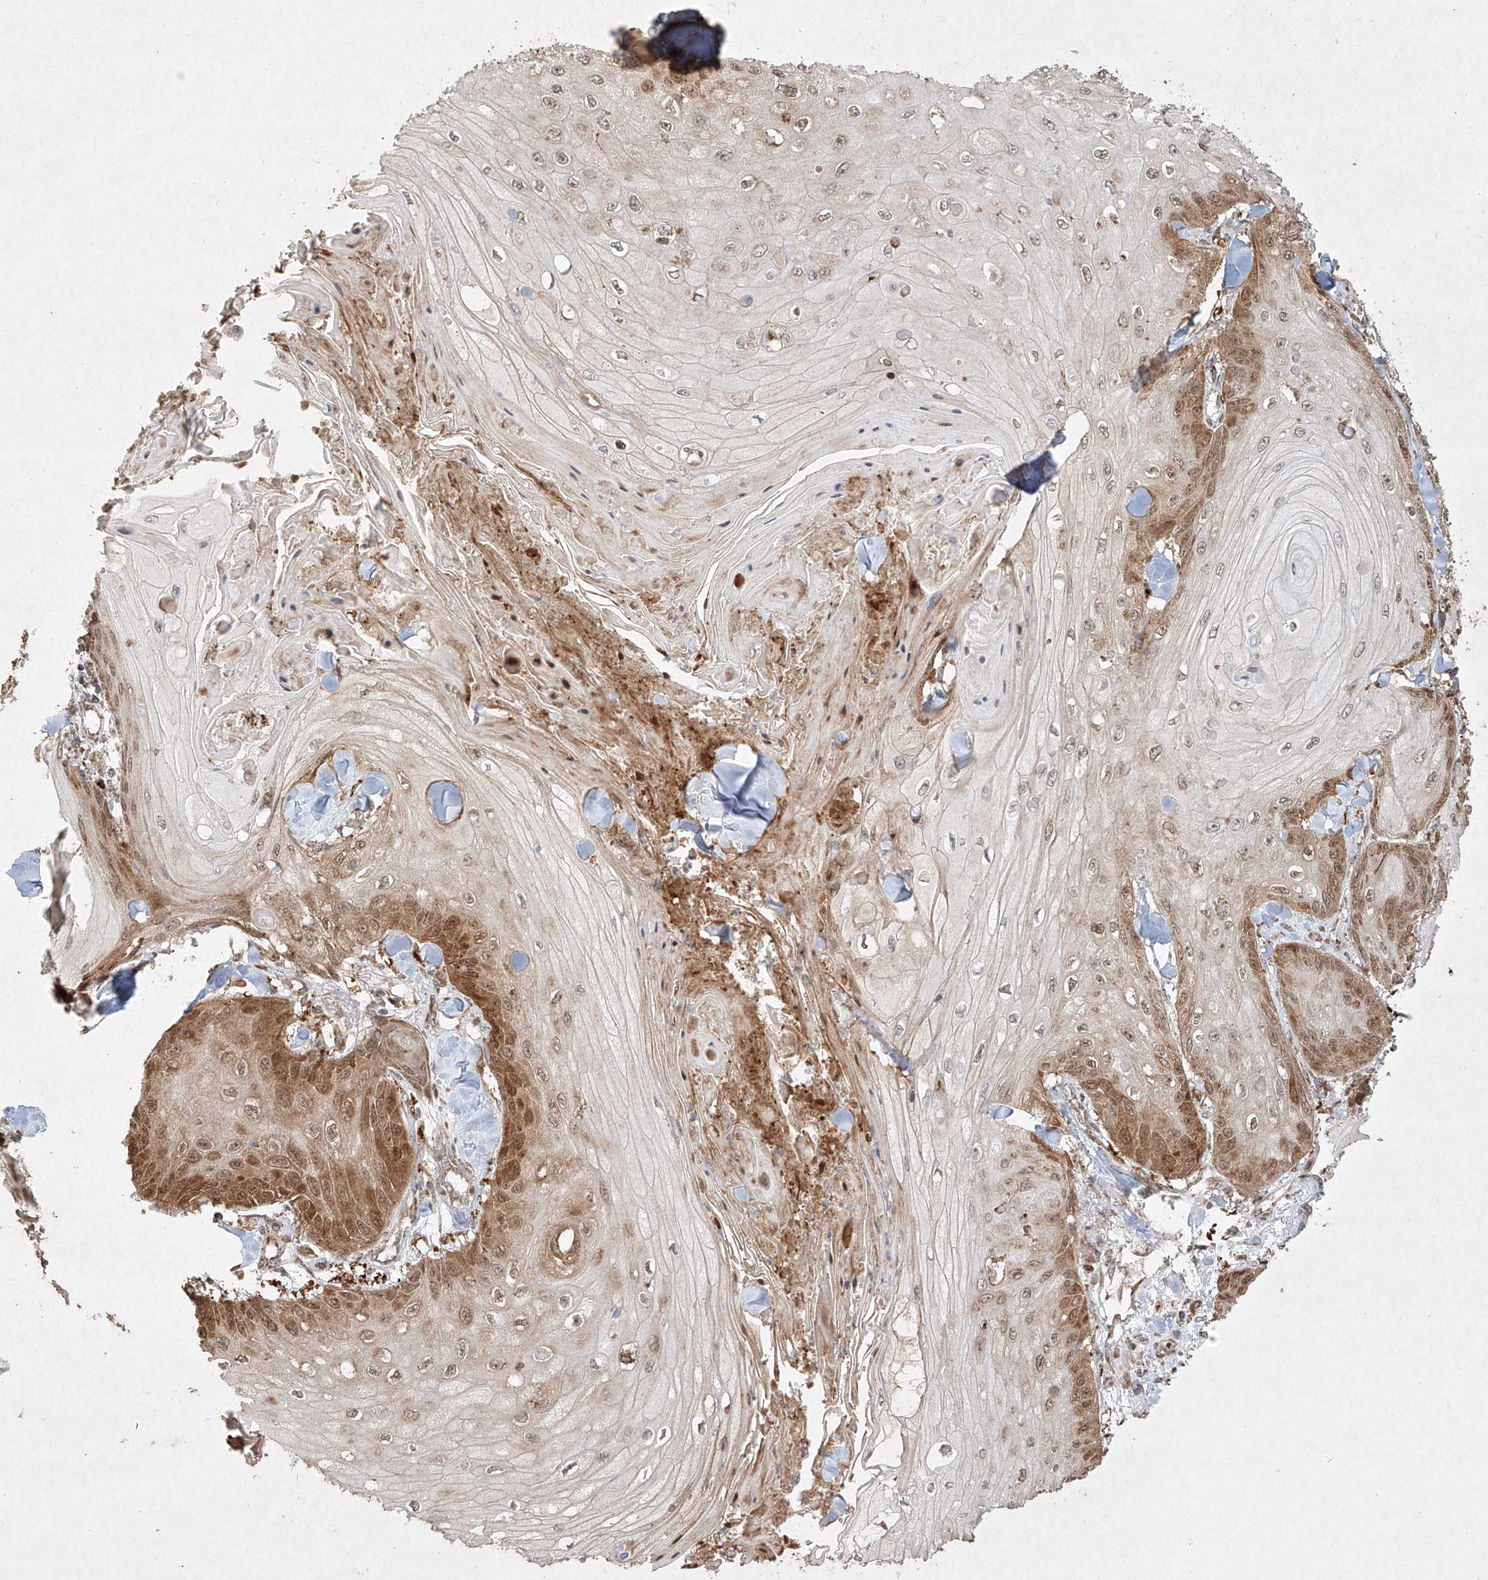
{"staining": {"intensity": "moderate", "quantity": "25%-75%", "location": "cytoplasmic/membranous"}, "tissue": "skin cancer", "cell_type": "Tumor cells", "image_type": "cancer", "snomed": [{"axis": "morphology", "description": "Squamous cell carcinoma, NOS"}, {"axis": "topography", "description": "Skin"}], "caption": "This is a histology image of immunohistochemistry staining of skin cancer, which shows moderate positivity in the cytoplasmic/membranous of tumor cells.", "gene": "SEMA3B", "patient": {"sex": "male", "age": 74}}